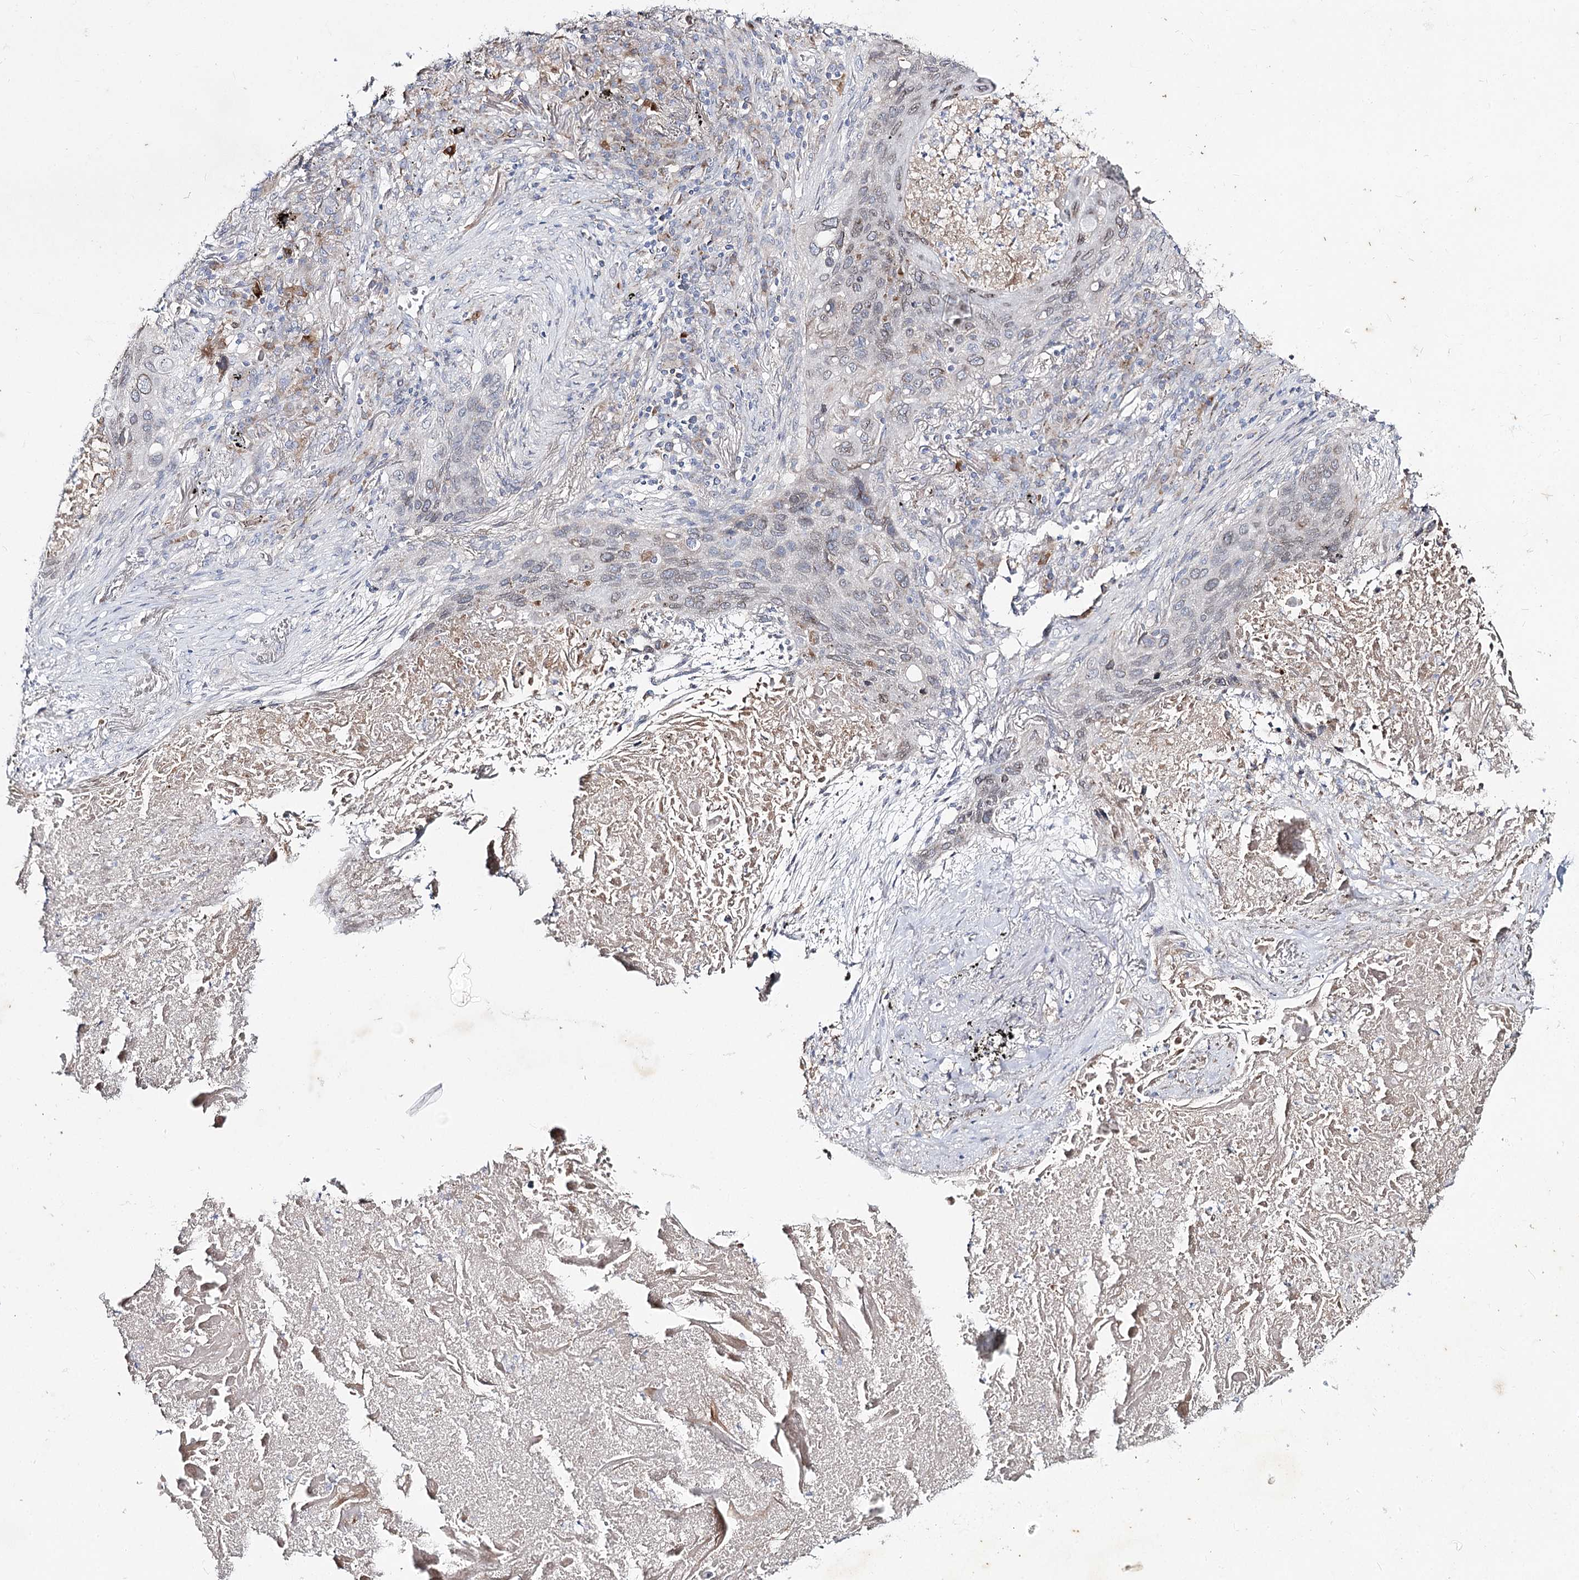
{"staining": {"intensity": "negative", "quantity": "none", "location": "none"}, "tissue": "lung cancer", "cell_type": "Tumor cells", "image_type": "cancer", "snomed": [{"axis": "morphology", "description": "Squamous cell carcinoma, NOS"}, {"axis": "topography", "description": "Lung"}], "caption": "Tumor cells are negative for brown protein staining in squamous cell carcinoma (lung).", "gene": "C11orf80", "patient": {"sex": "female", "age": 63}}